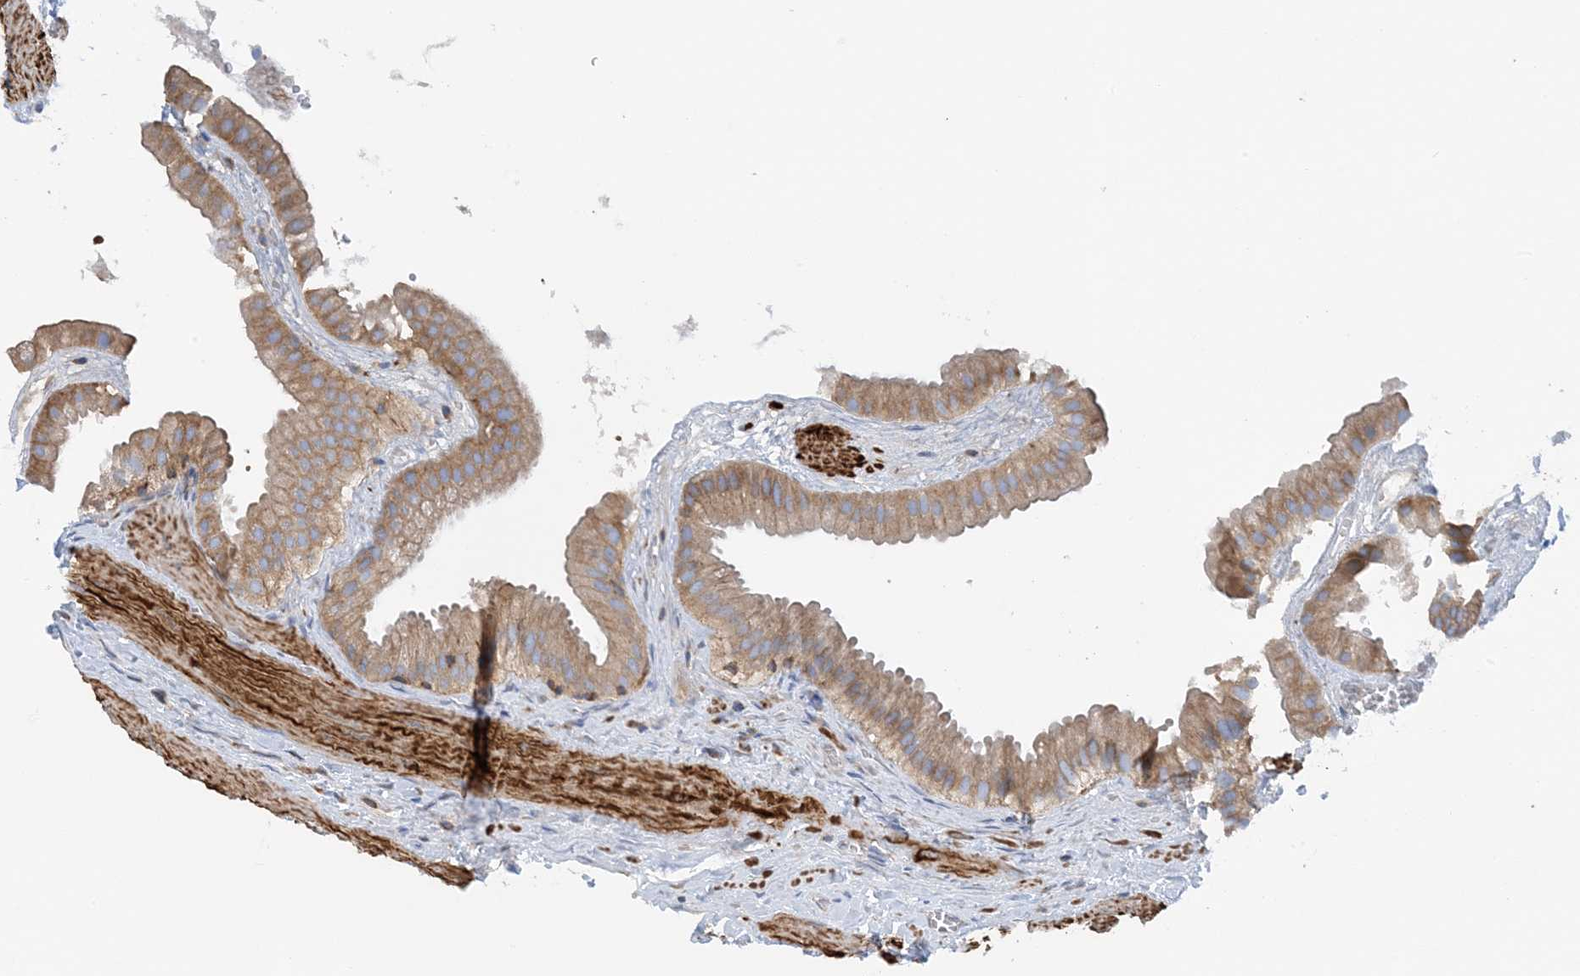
{"staining": {"intensity": "moderate", "quantity": ">75%", "location": "cytoplasmic/membranous"}, "tissue": "gallbladder", "cell_type": "Glandular cells", "image_type": "normal", "snomed": [{"axis": "morphology", "description": "Normal tissue, NOS"}, {"axis": "topography", "description": "Gallbladder"}], "caption": "IHC (DAB) staining of unremarkable gallbladder displays moderate cytoplasmic/membranous protein positivity in approximately >75% of glandular cells. (Stains: DAB (3,3'-diaminobenzidine) in brown, nuclei in blue, Microscopy: brightfield microscopy at high magnification).", "gene": "CALHM5", "patient": {"sex": "male", "age": 55}}